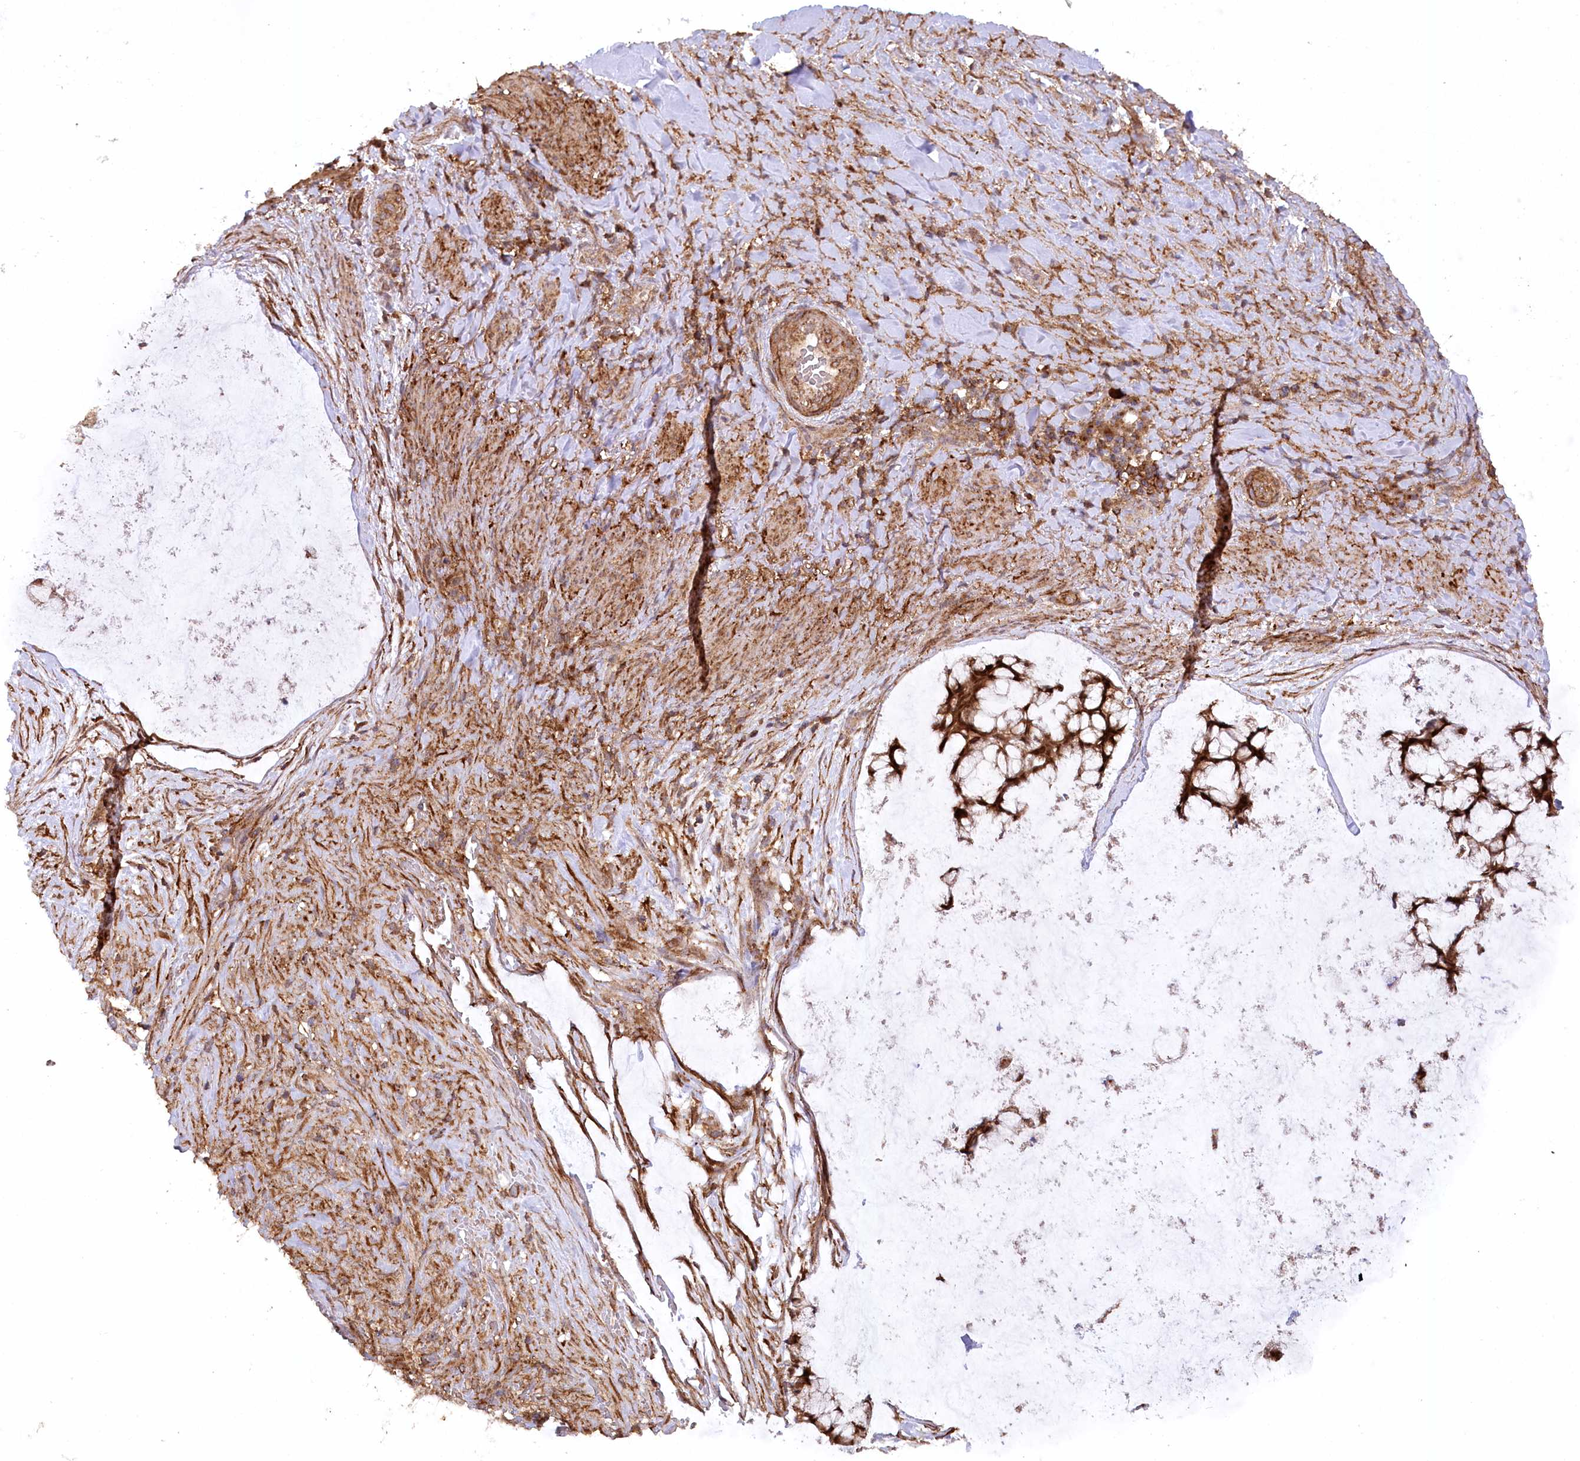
{"staining": {"intensity": "strong", "quantity": ">75%", "location": "cytoplasmic/membranous,nuclear"}, "tissue": "ovarian cancer", "cell_type": "Tumor cells", "image_type": "cancer", "snomed": [{"axis": "morphology", "description": "Cystadenocarcinoma, mucinous, NOS"}, {"axis": "topography", "description": "Ovary"}], "caption": "Human ovarian cancer stained with a brown dye exhibits strong cytoplasmic/membranous and nuclear positive positivity in approximately >75% of tumor cells.", "gene": "CCDC91", "patient": {"sex": "female", "age": 42}}